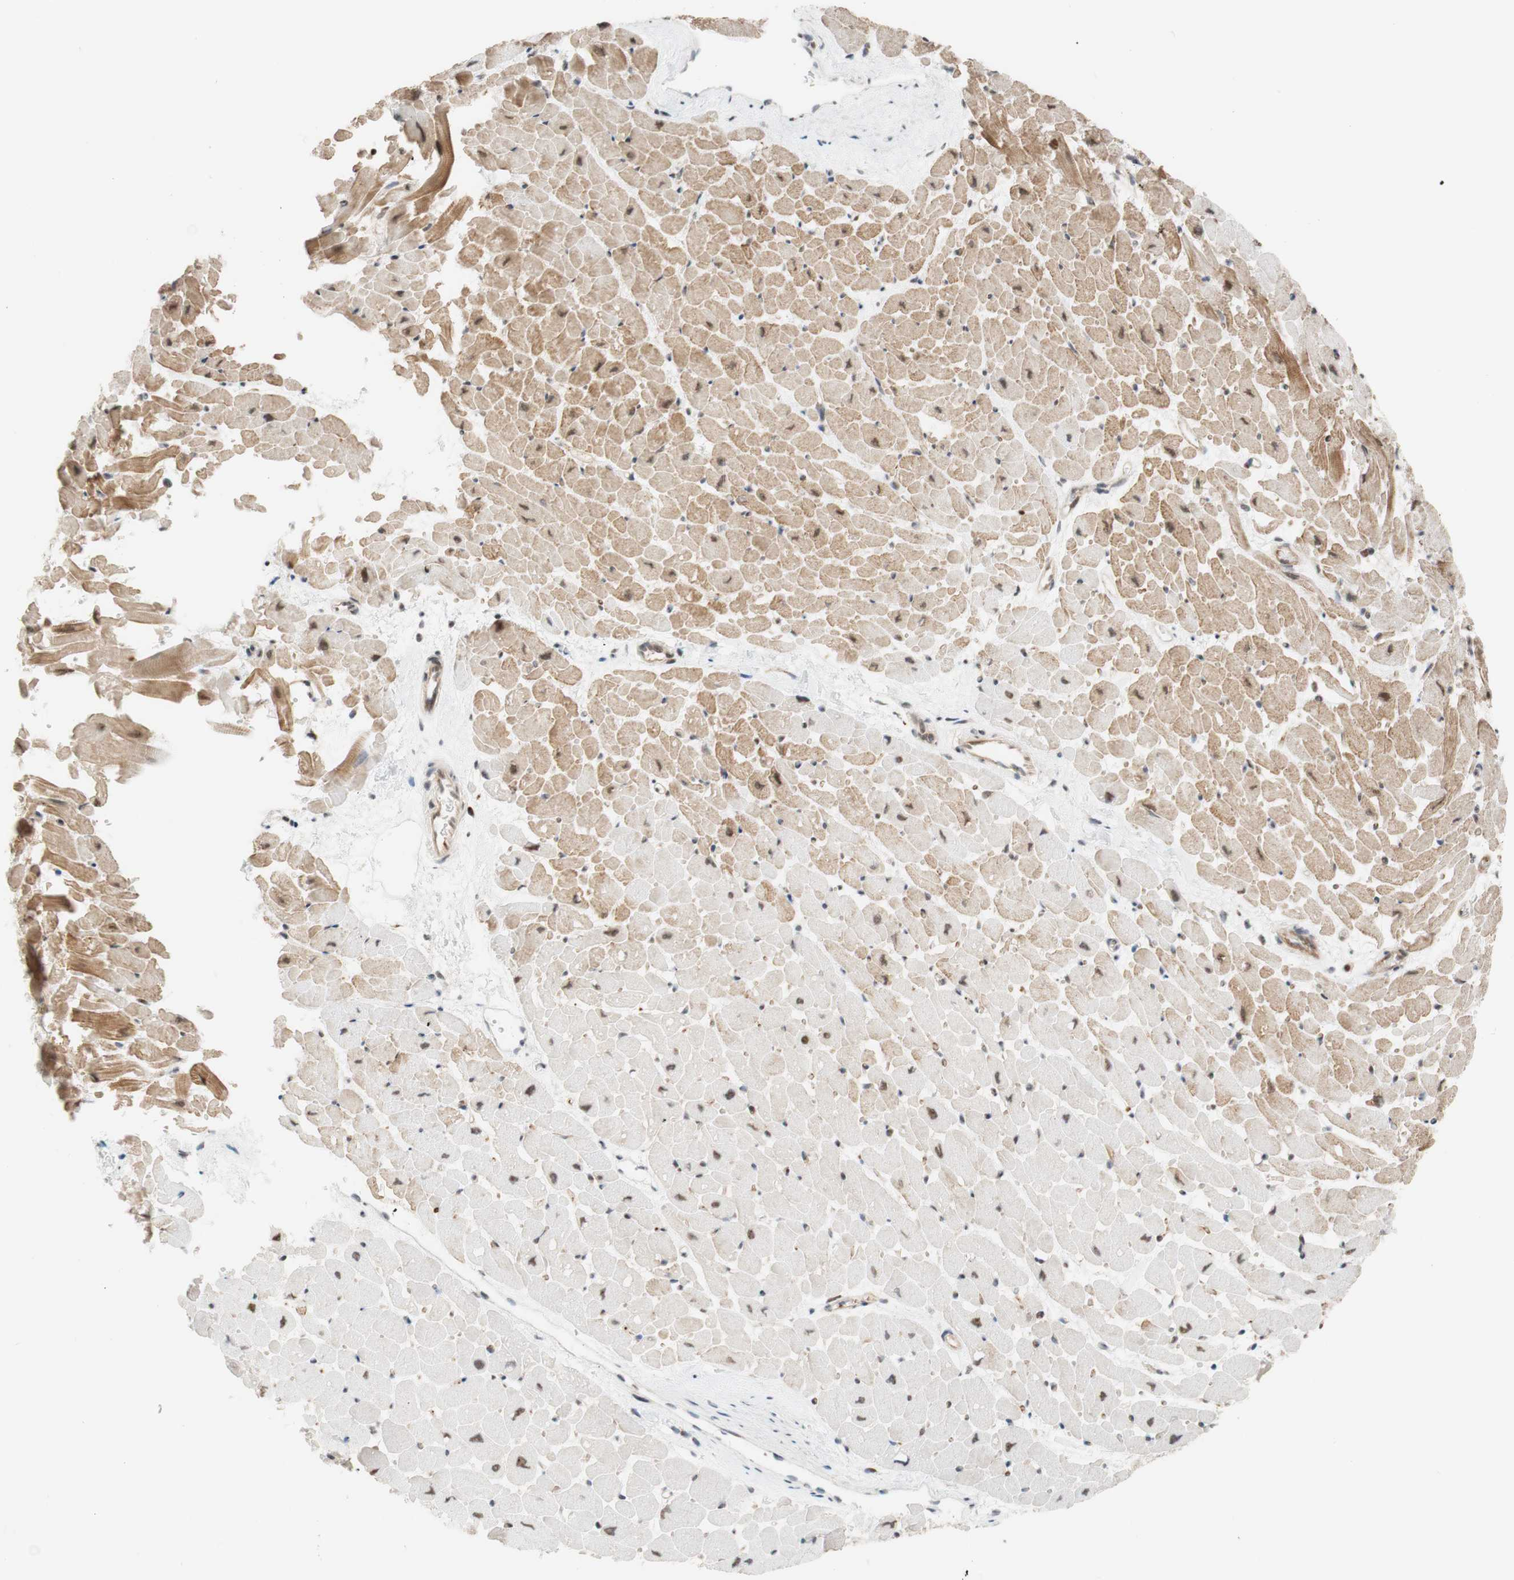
{"staining": {"intensity": "moderate", "quantity": "25%-75%", "location": "cytoplasmic/membranous"}, "tissue": "heart muscle", "cell_type": "Cardiomyocytes", "image_type": "normal", "snomed": [{"axis": "morphology", "description": "Normal tissue, NOS"}, {"axis": "topography", "description": "Heart"}], "caption": "Immunohistochemical staining of normal heart muscle shows moderate cytoplasmic/membranous protein positivity in approximately 25%-75% of cardiomyocytes. The protein of interest is stained brown, and the nuclei are stained in blue (DAB (3,3'-diaminobenzidine) IHC with brightfield microscopy, high magnification).", "gene": "SAP18", "patient": {"sex": "male", "age": 45}}